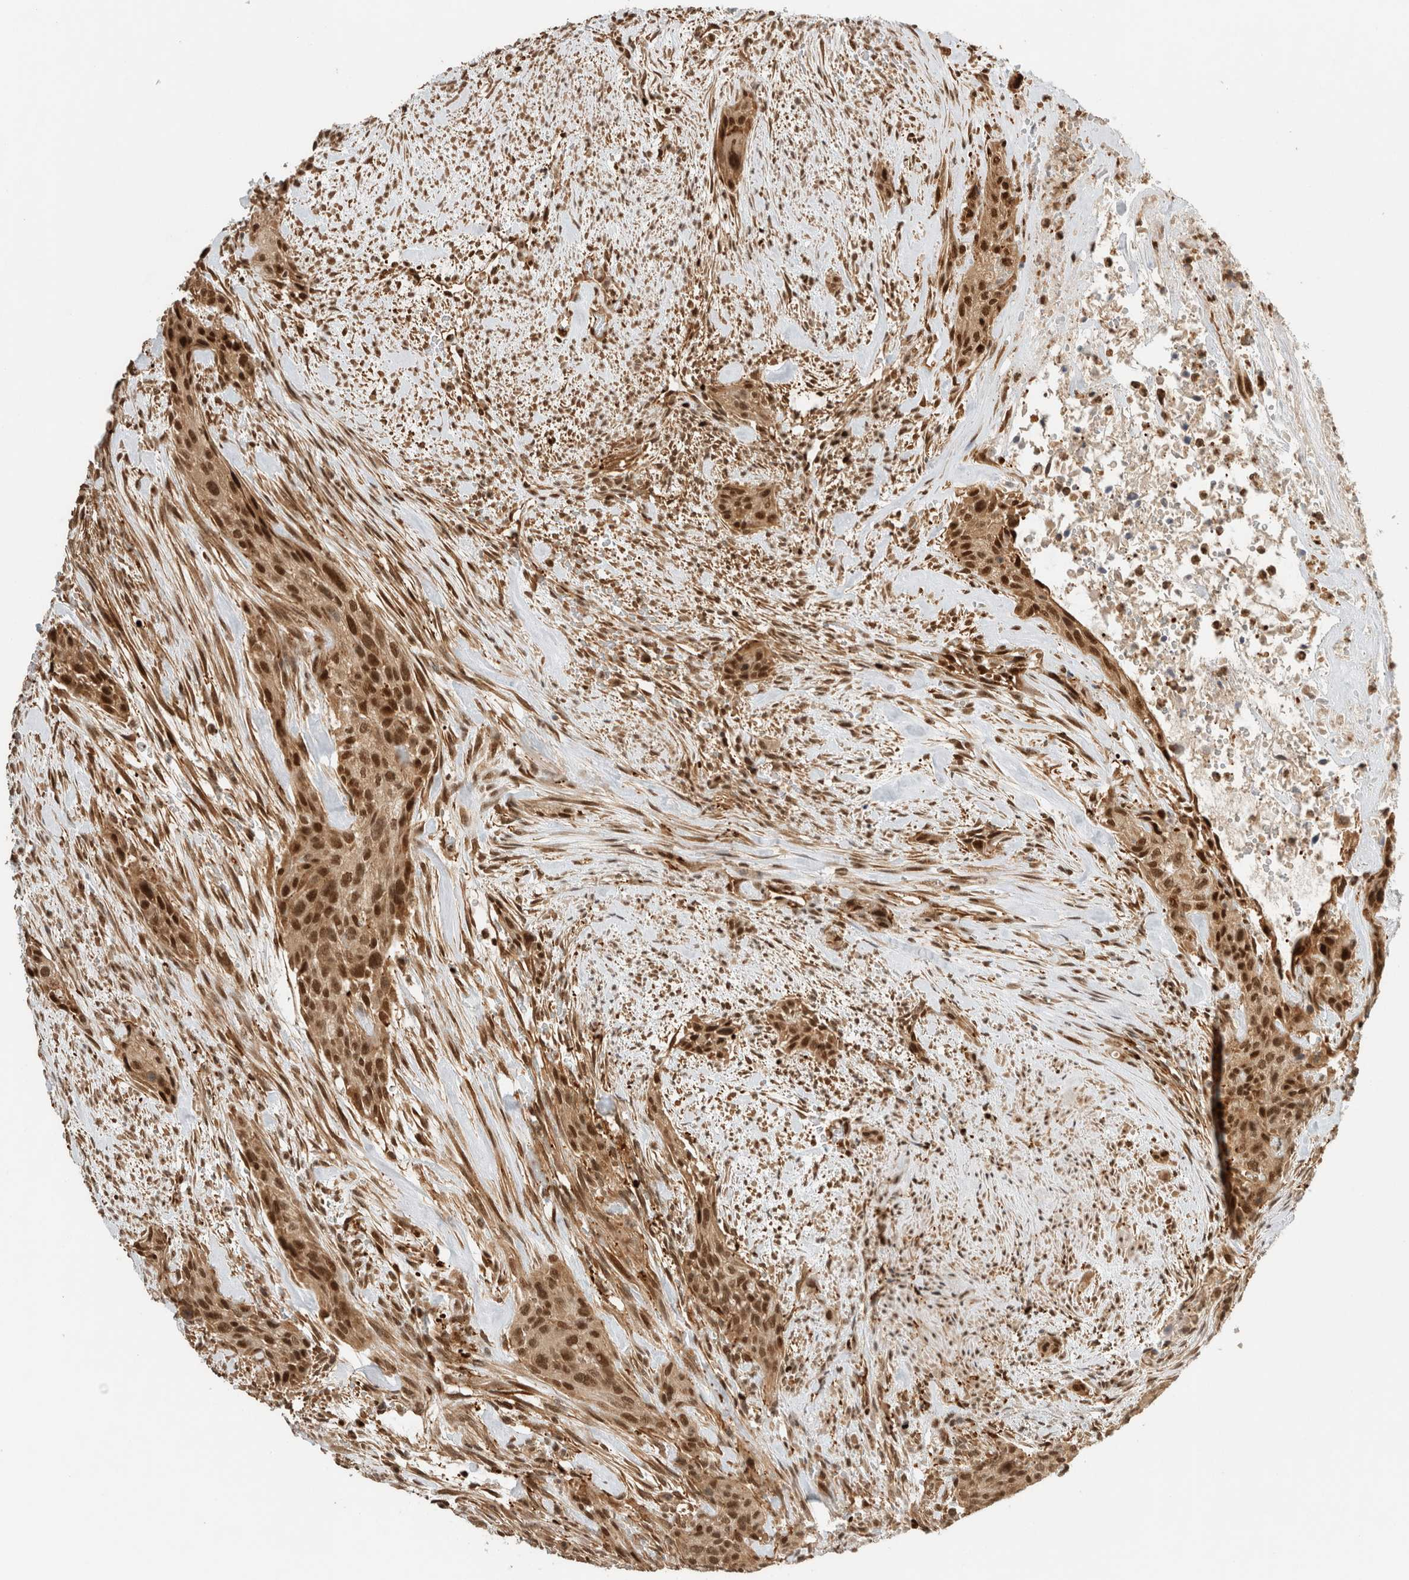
{"staining": {"intensity": "strong", "quantity": ">75%", "location": "cytoplasmic/membranous,nuclear"}, "tissue": "urothelial cancer", "cell_type": "Tumor cells", "image_type": "cancer", "snomed": [{"axis": "morphology", "description": "Urothelial carcinoma, High grade"}, {"axis": "topography", "description": "Urinary bladder"}], "caption": "High-magnification brightfield microscopy of urothelial cancer stained with DAB (3,3'-diaminobenzidine) (brown) and counterstained with hematoxylin (blue). tumor cells exhibit strong cytoplasmic/membranous and nuclear positivity is seen in approximately>75% of cells.", "gene": "SNRNP40", "patient": {"sex": "male", "age": 35}}